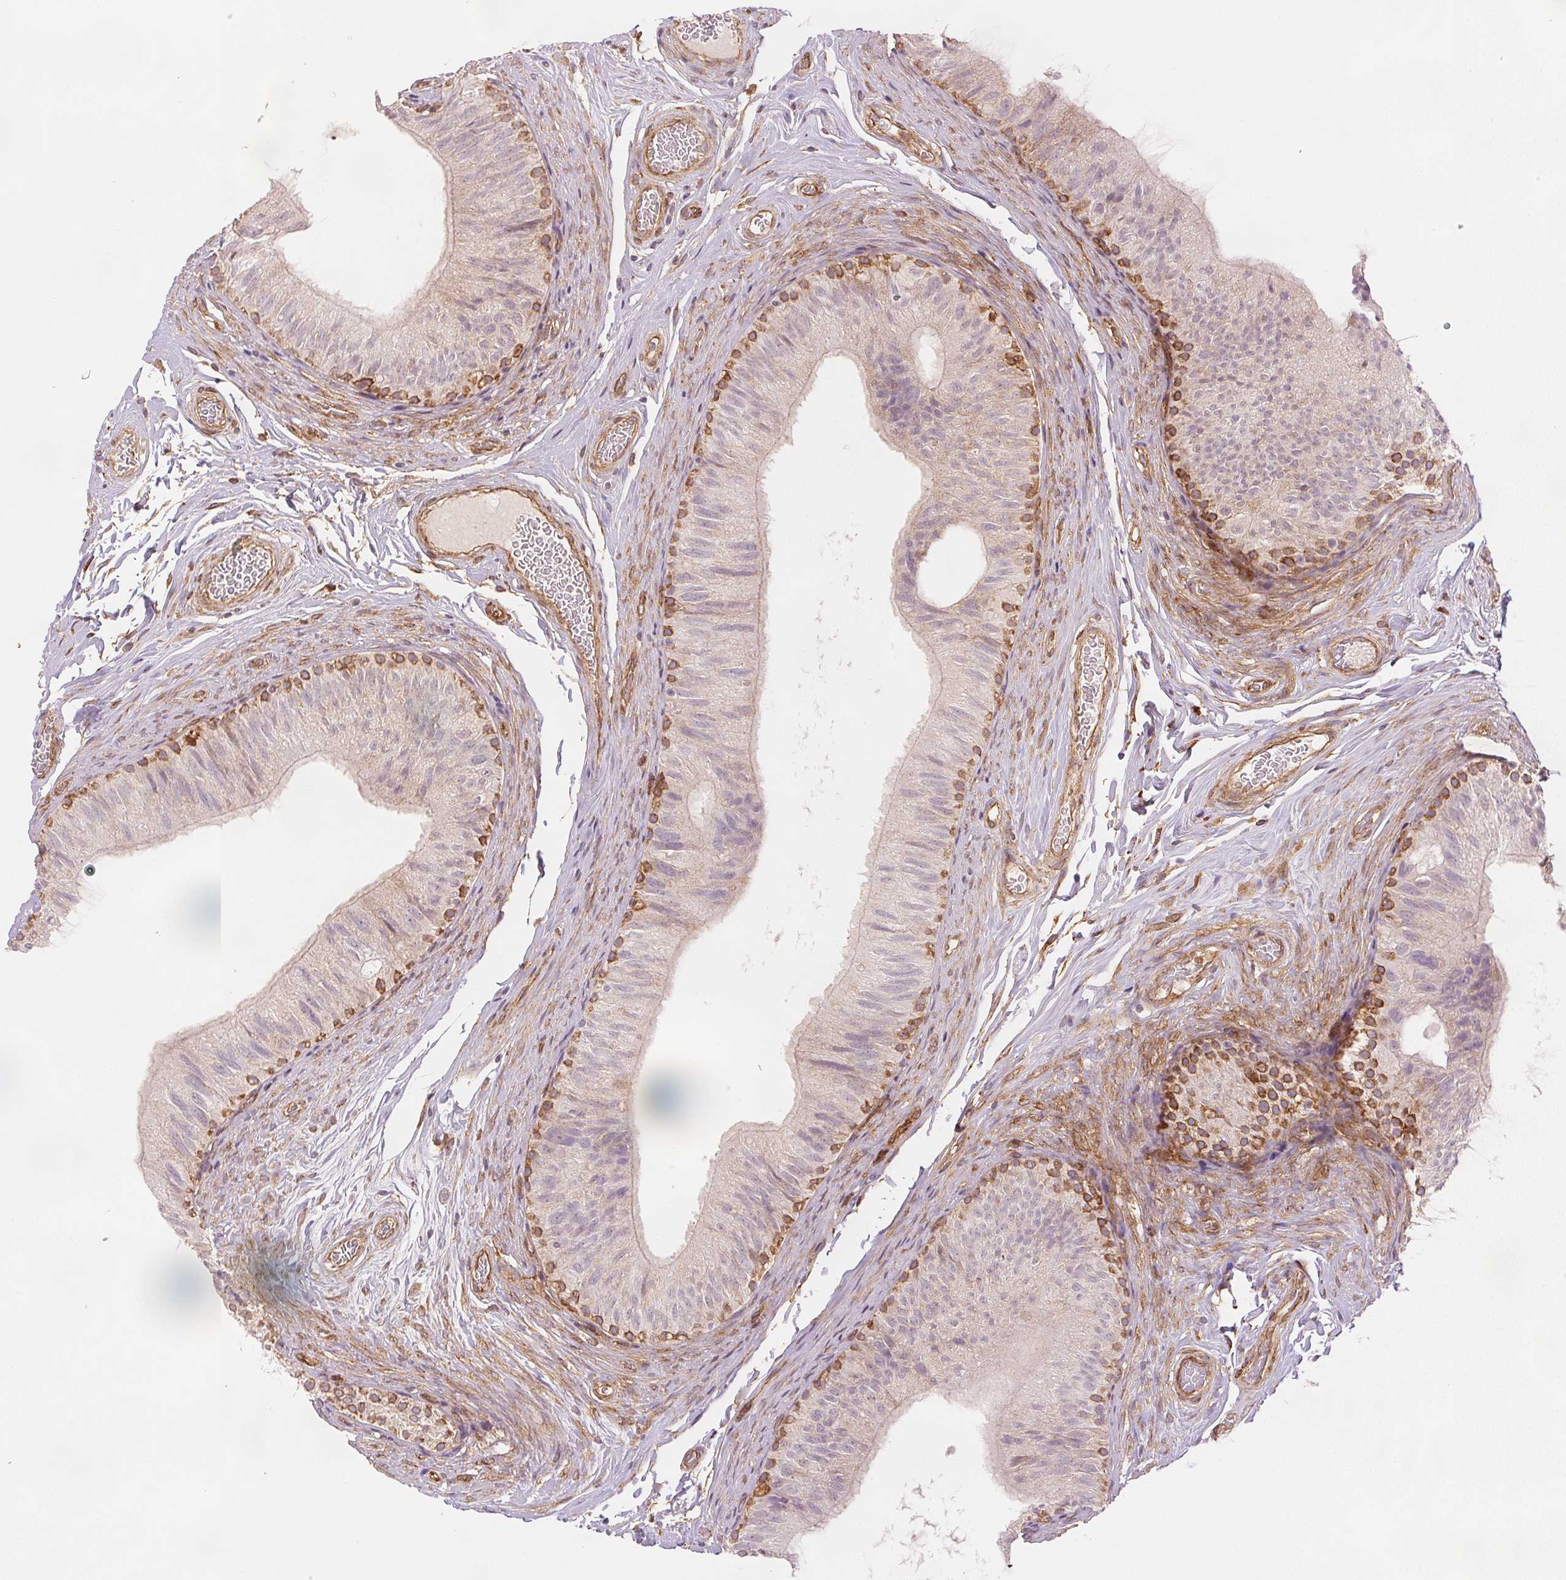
{"staining": {"intensity": "moderate", "quantity": "<25%", "location": "cytoplasmic/membranous"}, "tissue": "epididymis", "cell_type": "Glandular cells", "image_type": "normal", "snomed": [{"axis": "morphology", "description": "Normal tissue, NOS"}, {"axis": "topography", "description": "Epididymis, spermatic cord, NOS"}, {"axis": "topography", "description": "Epididymis"}], "caption": "An image of human epididymis stained for a protein shows moderate cytoplasmic/membranous brown staining in glandular cells.", "gene": "DIAPH2", "patient": {"sex": "male", "age": 31}}